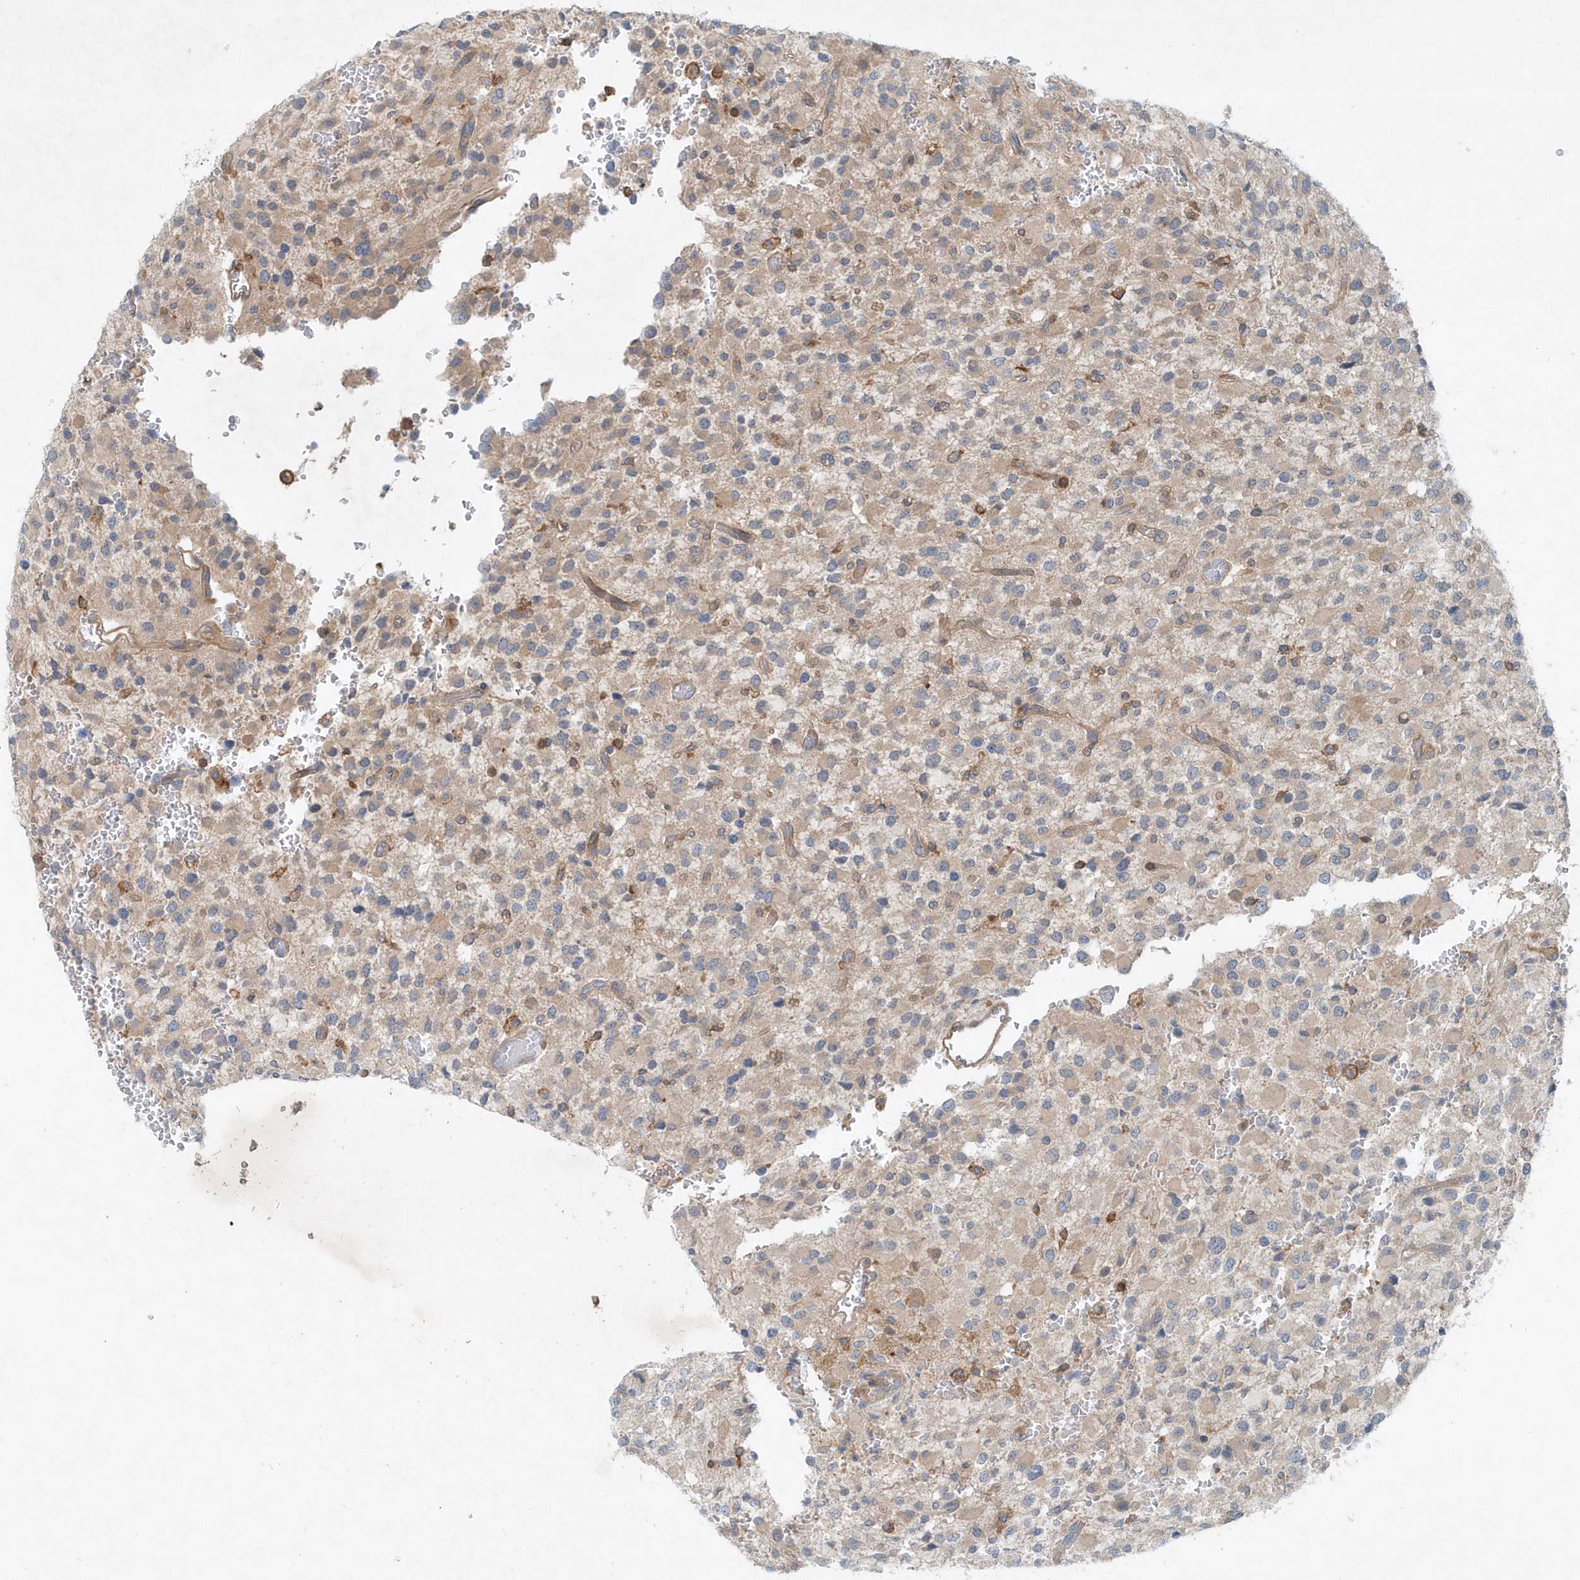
{"staining": {"intensity": "weak", "quantity": "<25%", "location": "cytoplasmic/membranous"}, "tissue": "glioma", "cell_type": "Tumor cells", "image_type": "cancer", "snomed": [{"axis": "morphology", "description": "Glioma, malignant, High grade"}, {"axis": "topography", "description": "Brain"}], "caption": "IHC of human malignant high-grade glioma demonstrates no staining in tumor cells.", "gene": "P2RY10", "patient": {"sex": "male", "age": 34}}